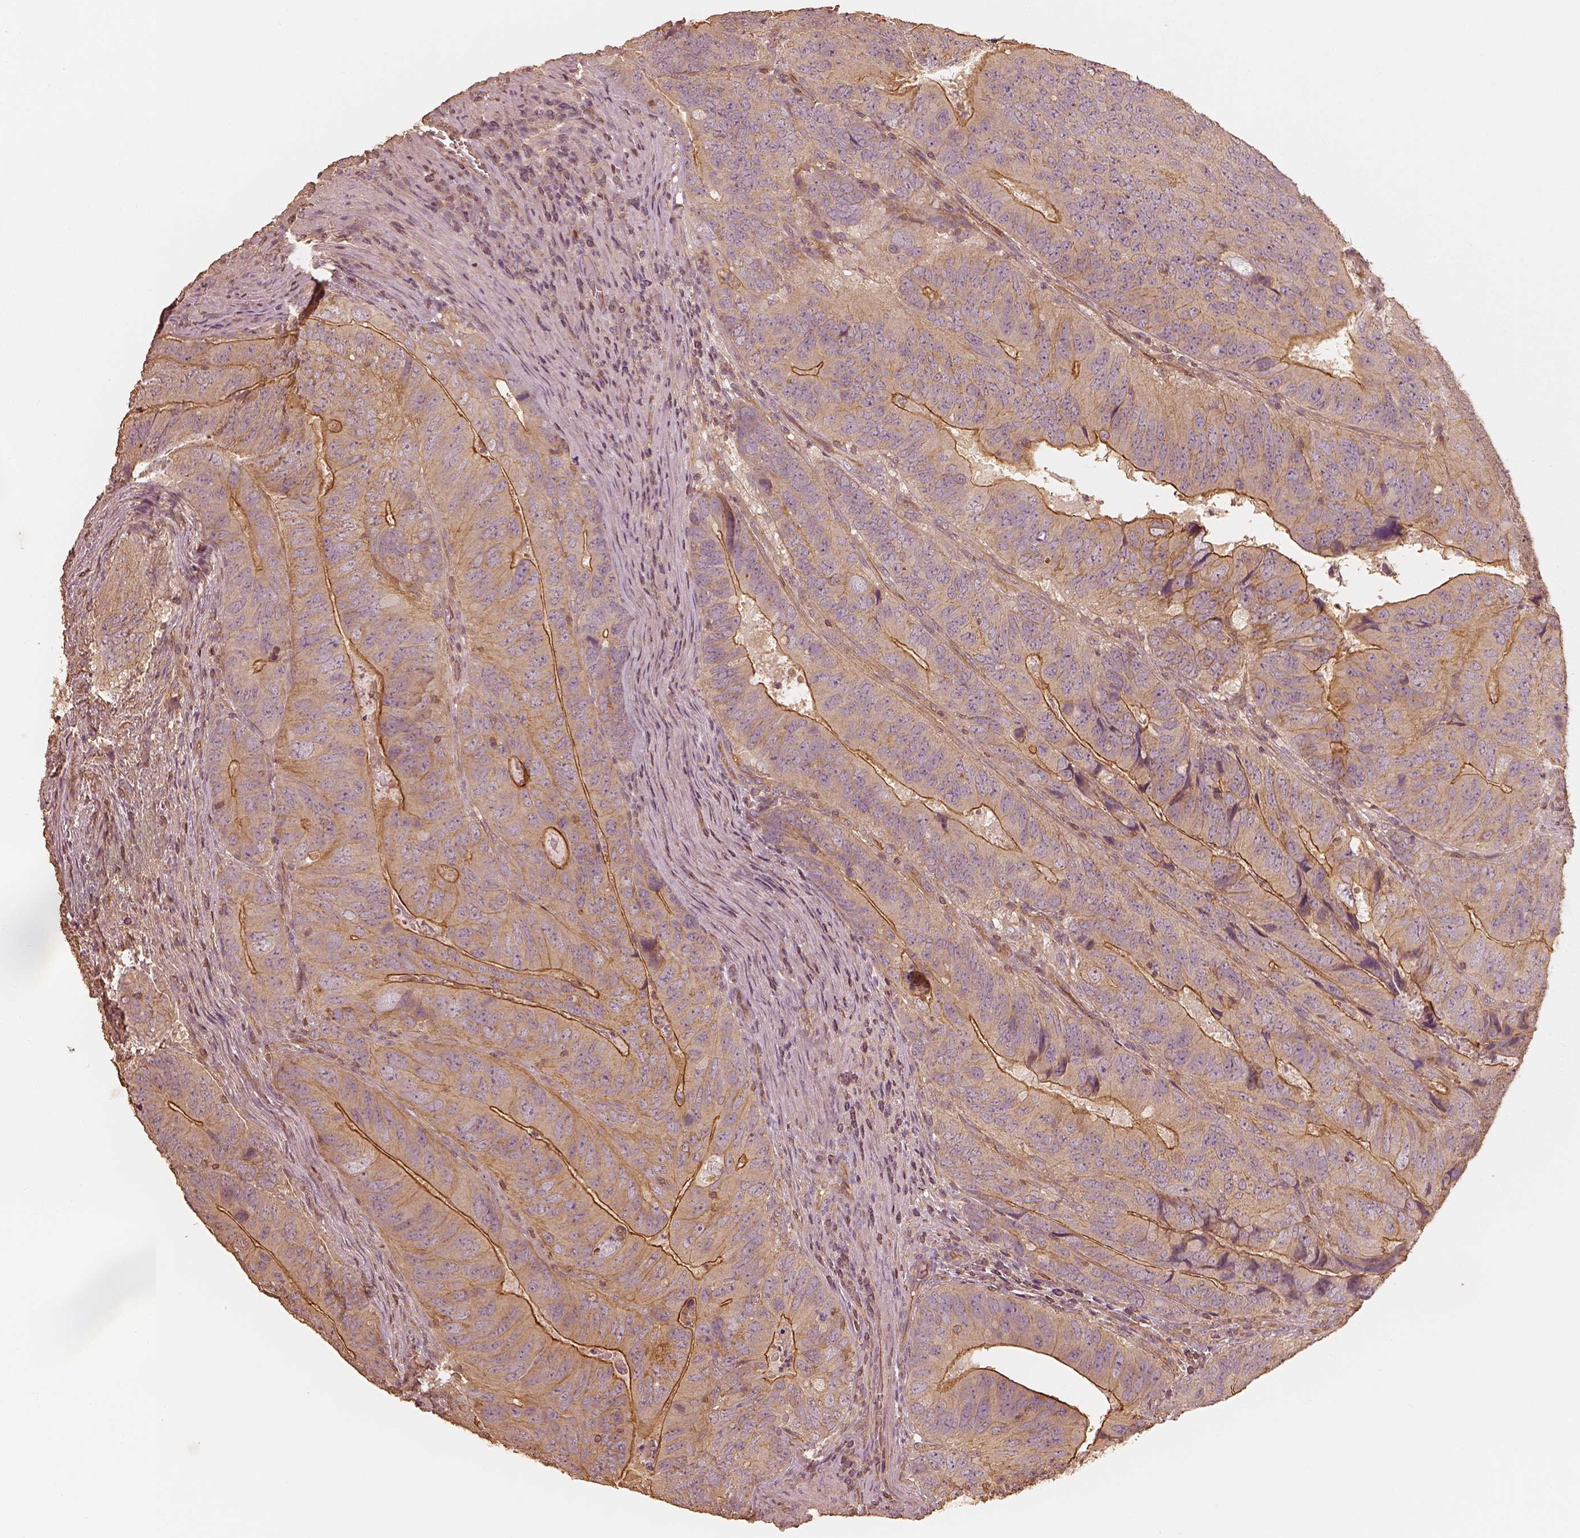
{"staining": {"intensity": "strong", "quantity": "25%-75%", "location": "cytoplasmic/membranous"}, "tissue": "colorectal cancer", "cell_type": "Tumor cells", "image_type": "cancer", "snomed": [{"axis": "morphology", "description": "Adenocarcinoma, NOS"}, {"axis": "topography", "description": "Colon"}], "caption": "Immunohistochemical staining of human colorectal adenocarcinoma exhibits strong cytoplasmic/membranous protein positivity in about 25%-75% of tumor cells.", "gene": "WDR7", "patient": {"sex": "male", "age": 79}}